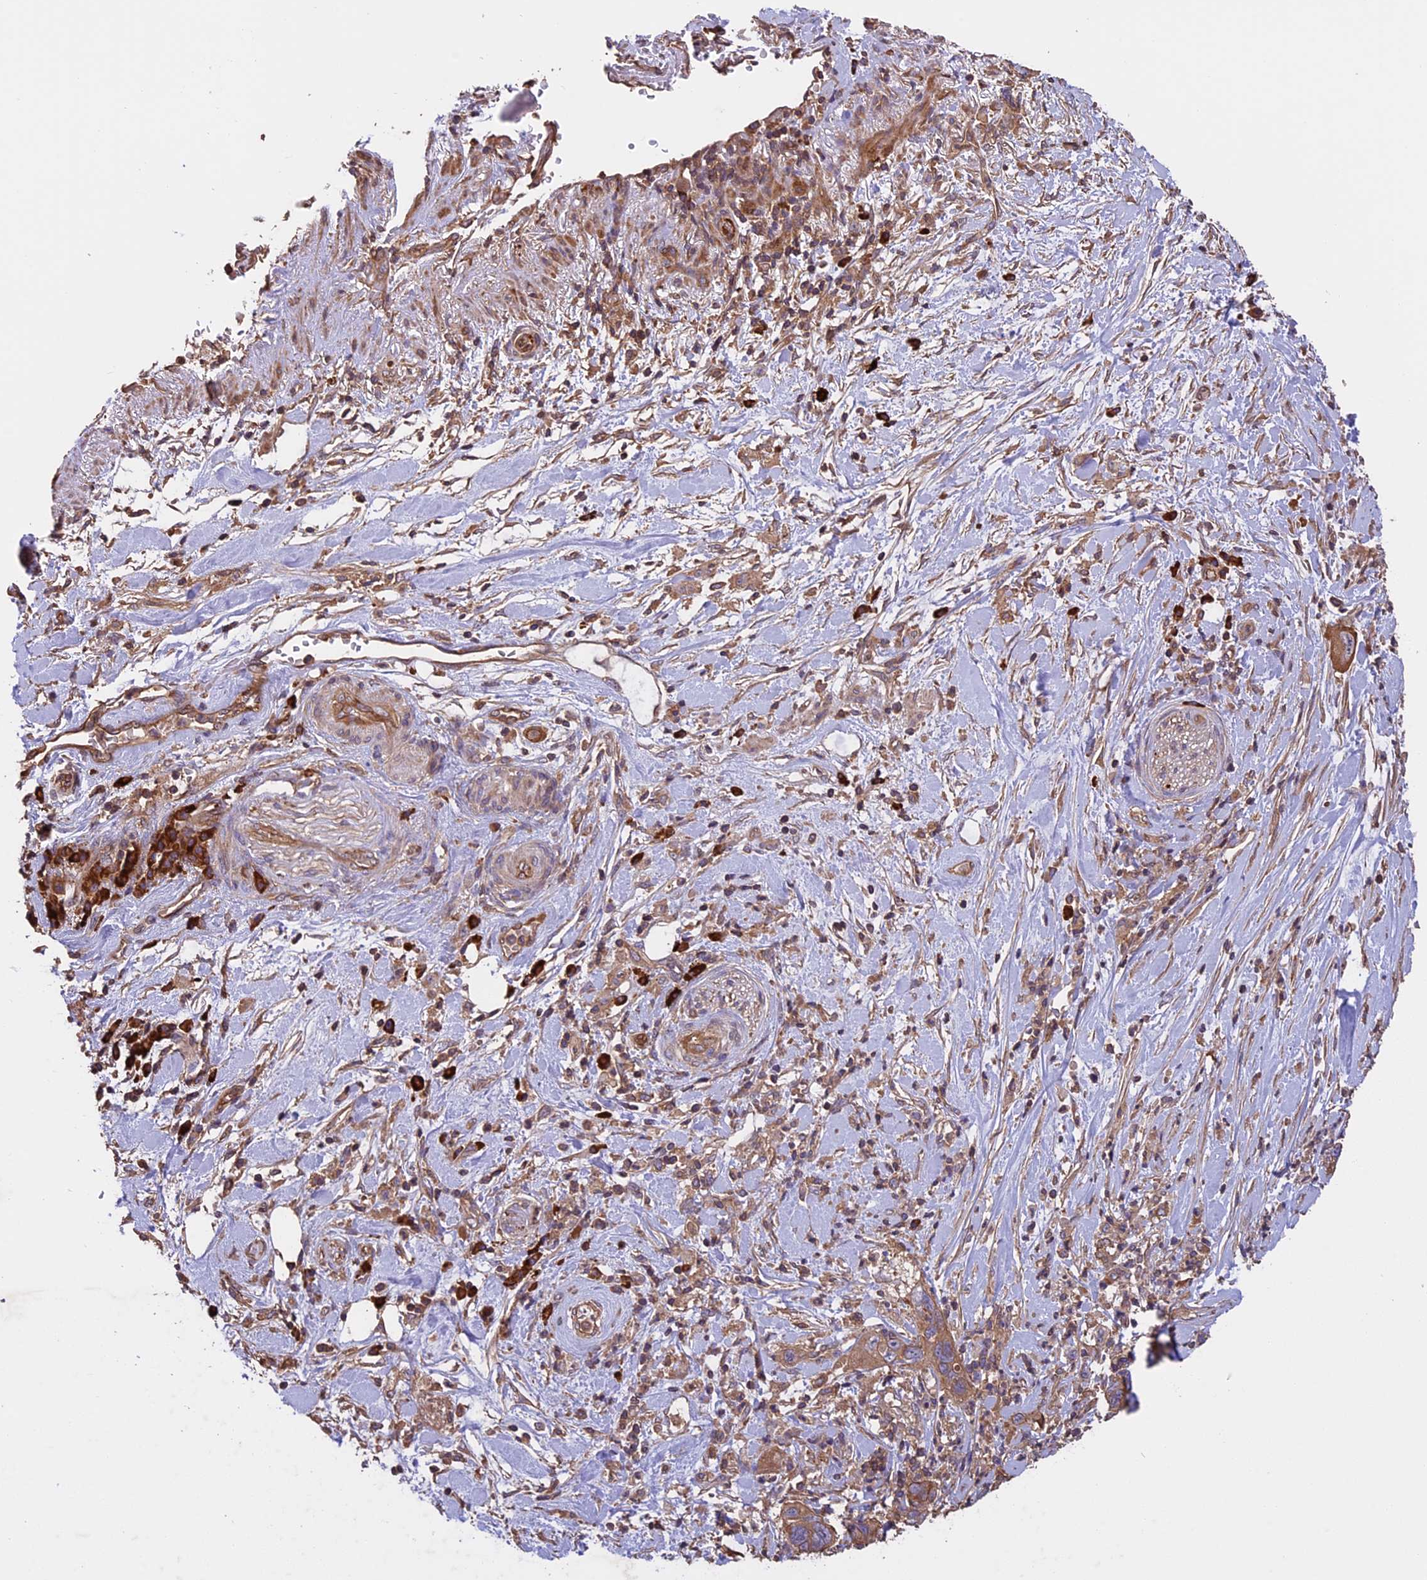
{"staining": {"intensity": "moderate", "quantity": ">75%", "location": "cytoplasmic/membranous"}, "tissue": "pancreatic cancer", "cell_type": "Tumor cells", "image_type": "cancer", "snomed": [{"axis": "morphology", "description": "Adenocarcinoma, NOS"}, {"axis": "topography", "description": "Pancreas"}], "caption": "Immunohistochemistry (IHC) (DAB) staining of pancreatic adenocarcinoma reveals moderate cytoplasmic/membranous protein expression in approximately >75% of tumor cells. (IHC, brightfield microscopy, high magnification).", "gene": "GAS8", "patient": {"sex": "female", "age": 71}}